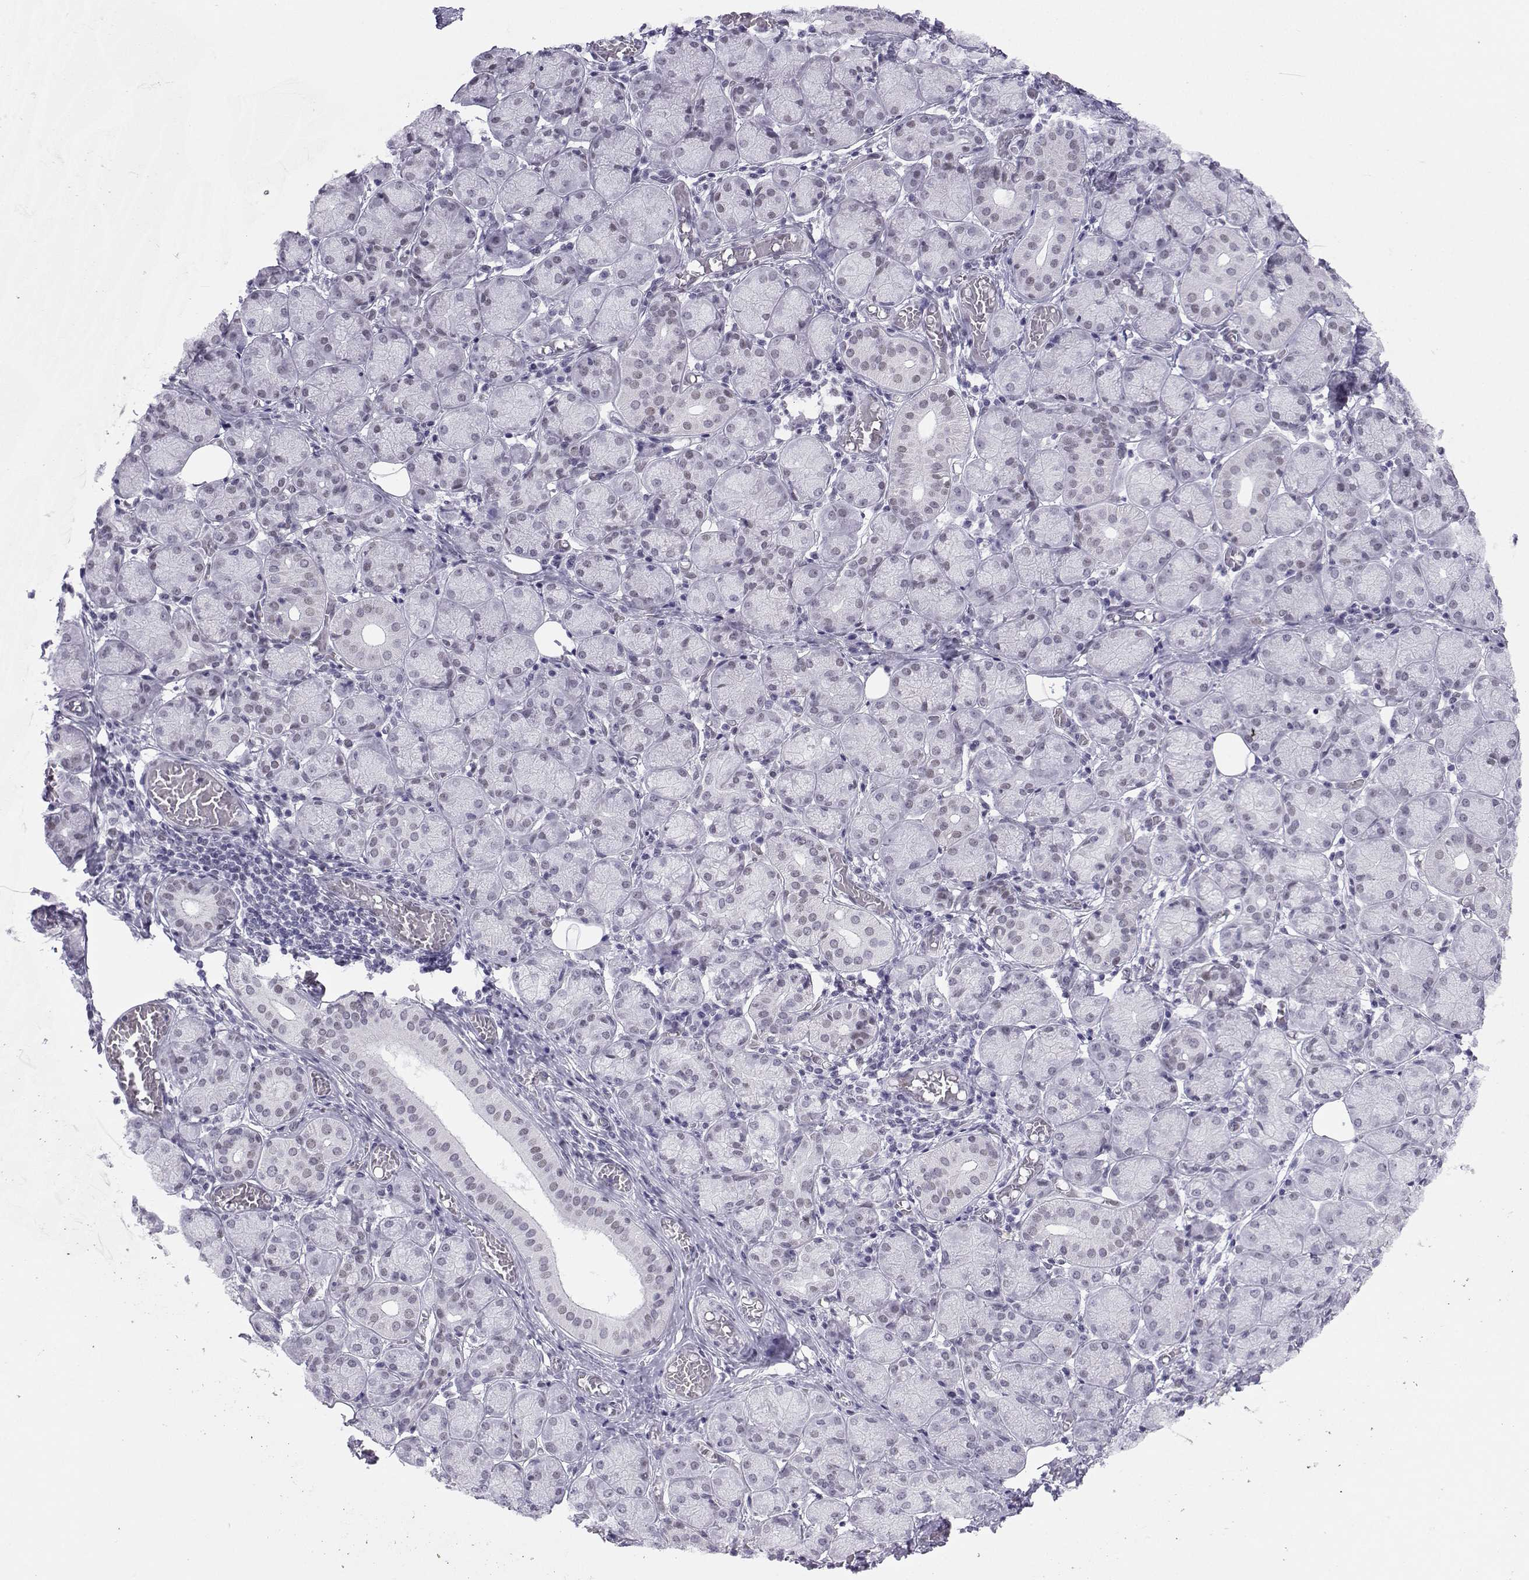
{"staining": {"intensity": "weak", "quantity": "<25%", "location": "nuclear"}, "tissue": "salivary gland", "cell_type": "Glandular cells", "image_type": "normal", "snomed": [{"axis": "morphology", "description": "Normal tissue, NOS"}, {"axis": "topography", "description": "Salivary gland"}, {"axis": "topography", "description": "Peripheral nerve tissue"}], "caption": "This is an immunohistochemistry image of normal human salivary gland. There is no expression in glandular cells.", "gene": "LORICRIN", "patient": {"sex": "female", "age": 24}}